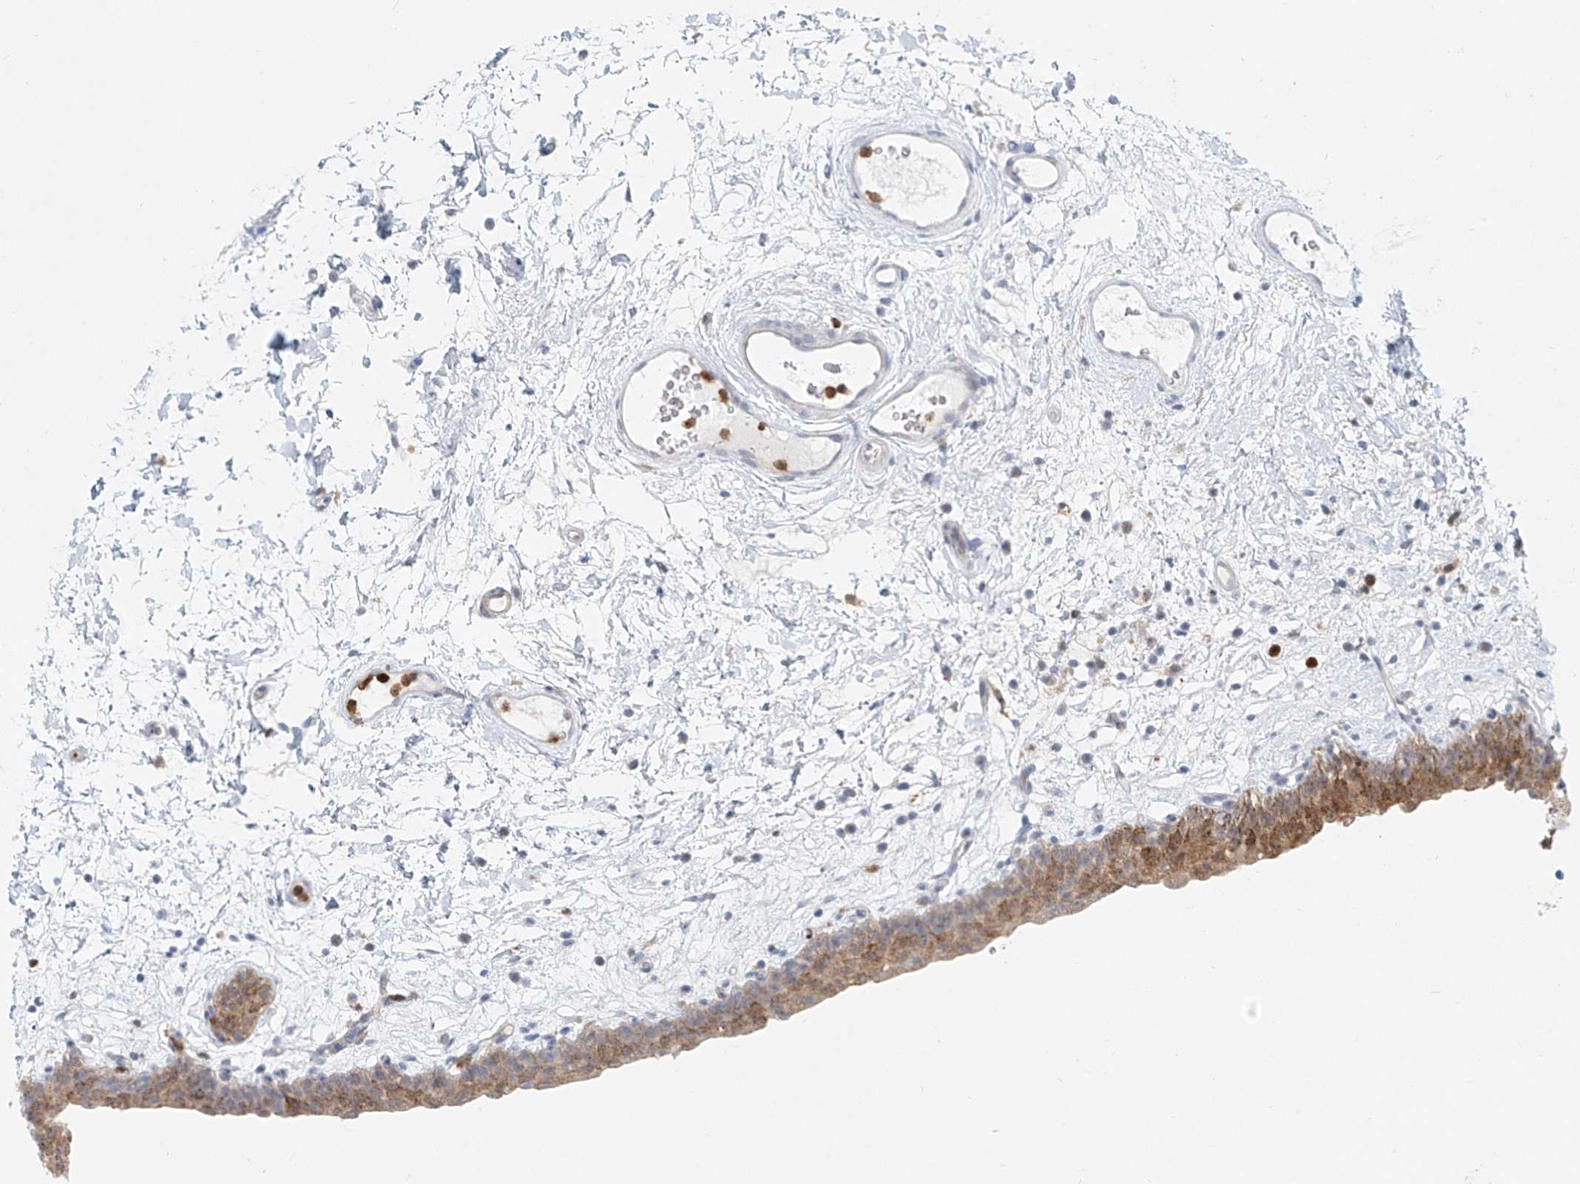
{"staining": {"intensity": "moderate", "quantity": "25%-75%", "location": "cytoplasmic/membranous"}, "tissue": "urinary bladder", "cell_type": "Urothelial cells", "image_type": "normal", "snomed": [{"axis": "morphology", "description": "Normal tissue, NOS"}, {"axis": "topography", "description": "Urinary bladder"}], "caption": "Immunohistochemical staining of benign urinary bladder displays medium levels of moderate cytoplasmic/membranous staining in about 25%-75% of urothelial cells.", "gene": "PTPRA", "patient": {"sex": "male", "age": 83}}